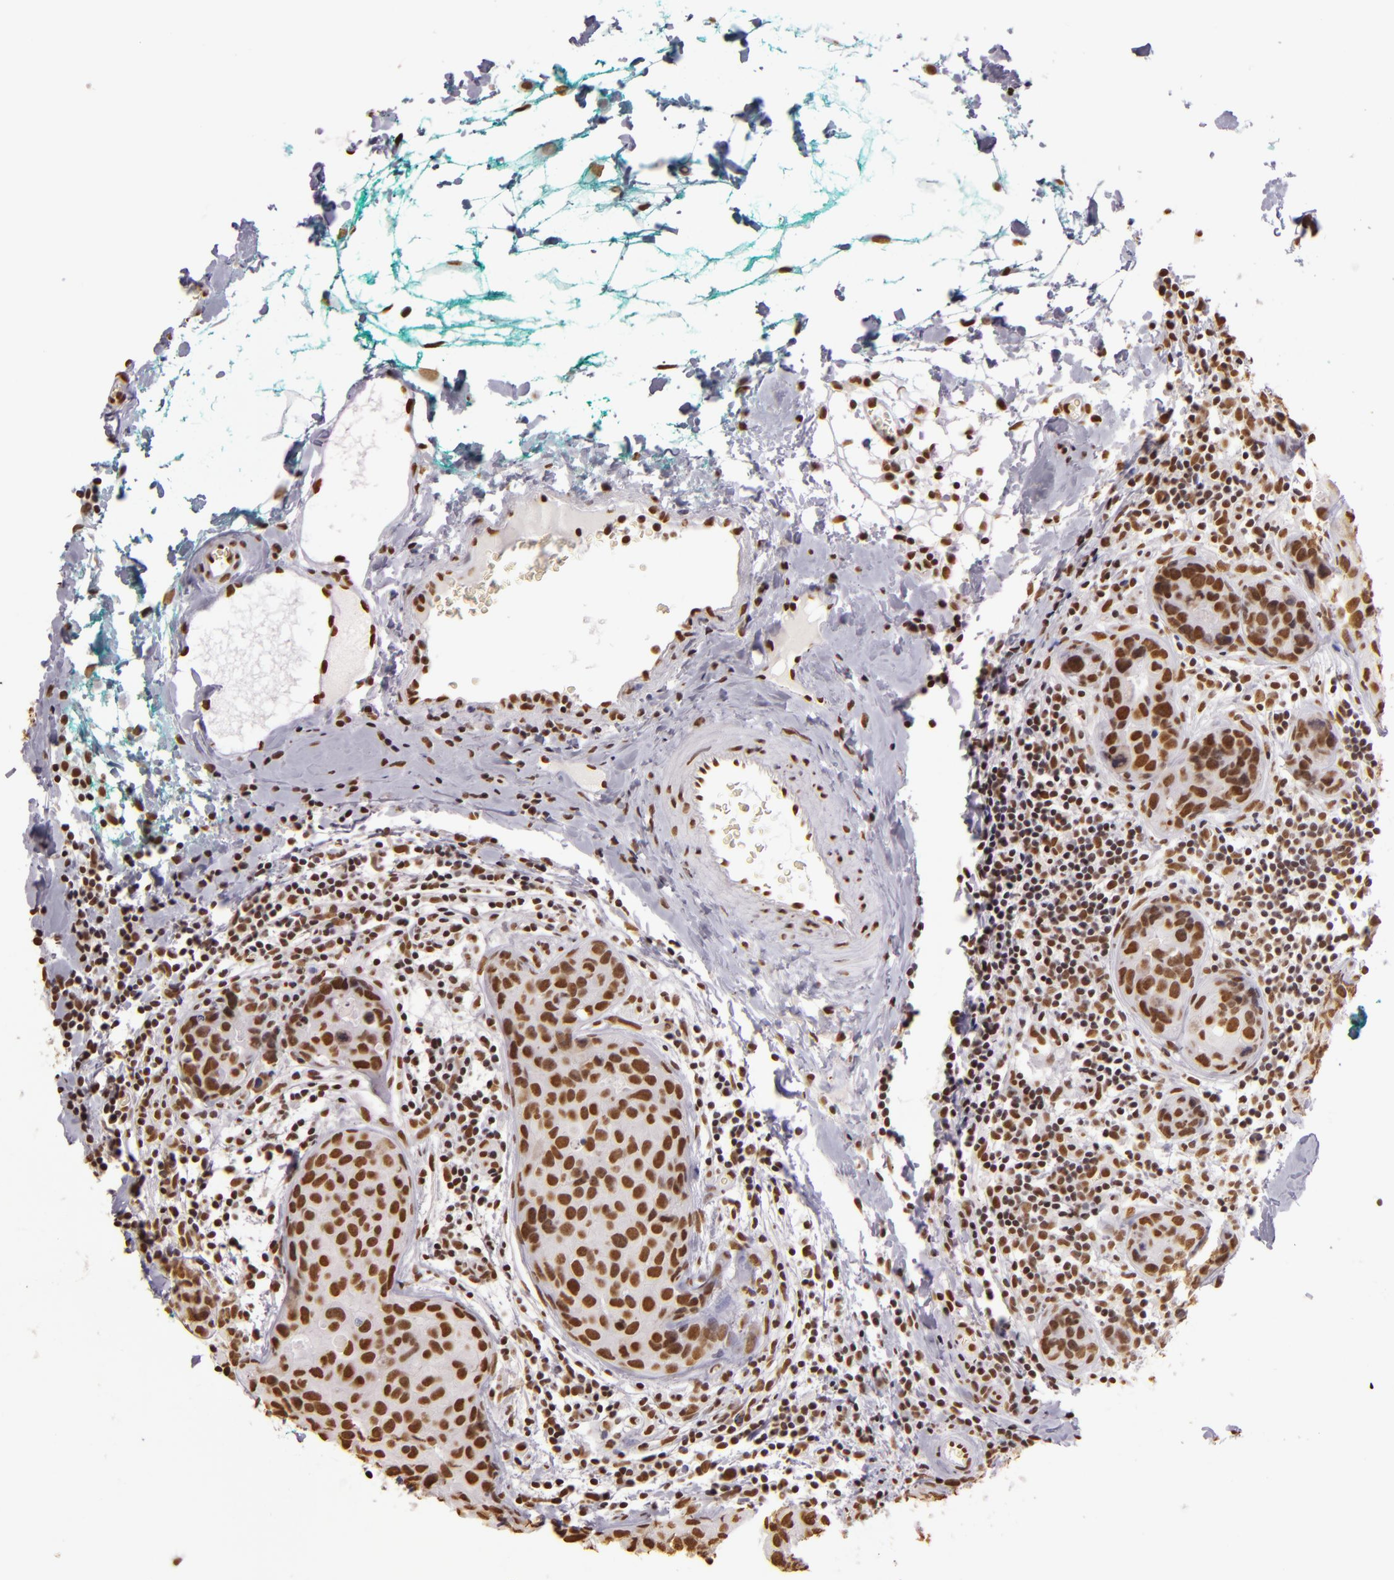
{"staining": {"intensity": "strong", "quantity": ">75%", "location": "nuclear"}, "tissue": "breast cancer", "cell_type": "Tumor cells", "image_type": "cancer", "snomed": [{"axis": "morphology", "description": "Duct carcinoma"}, {"axis": "topography", "description": "Breast"}], "caption": "Tumor cells exhibit high levels of strong nuclear positivity in about >75% of cells in breast intraductal carcinoma.", "gene": "PAPOLA", "patient": {"sex": "female", "age": 24}}